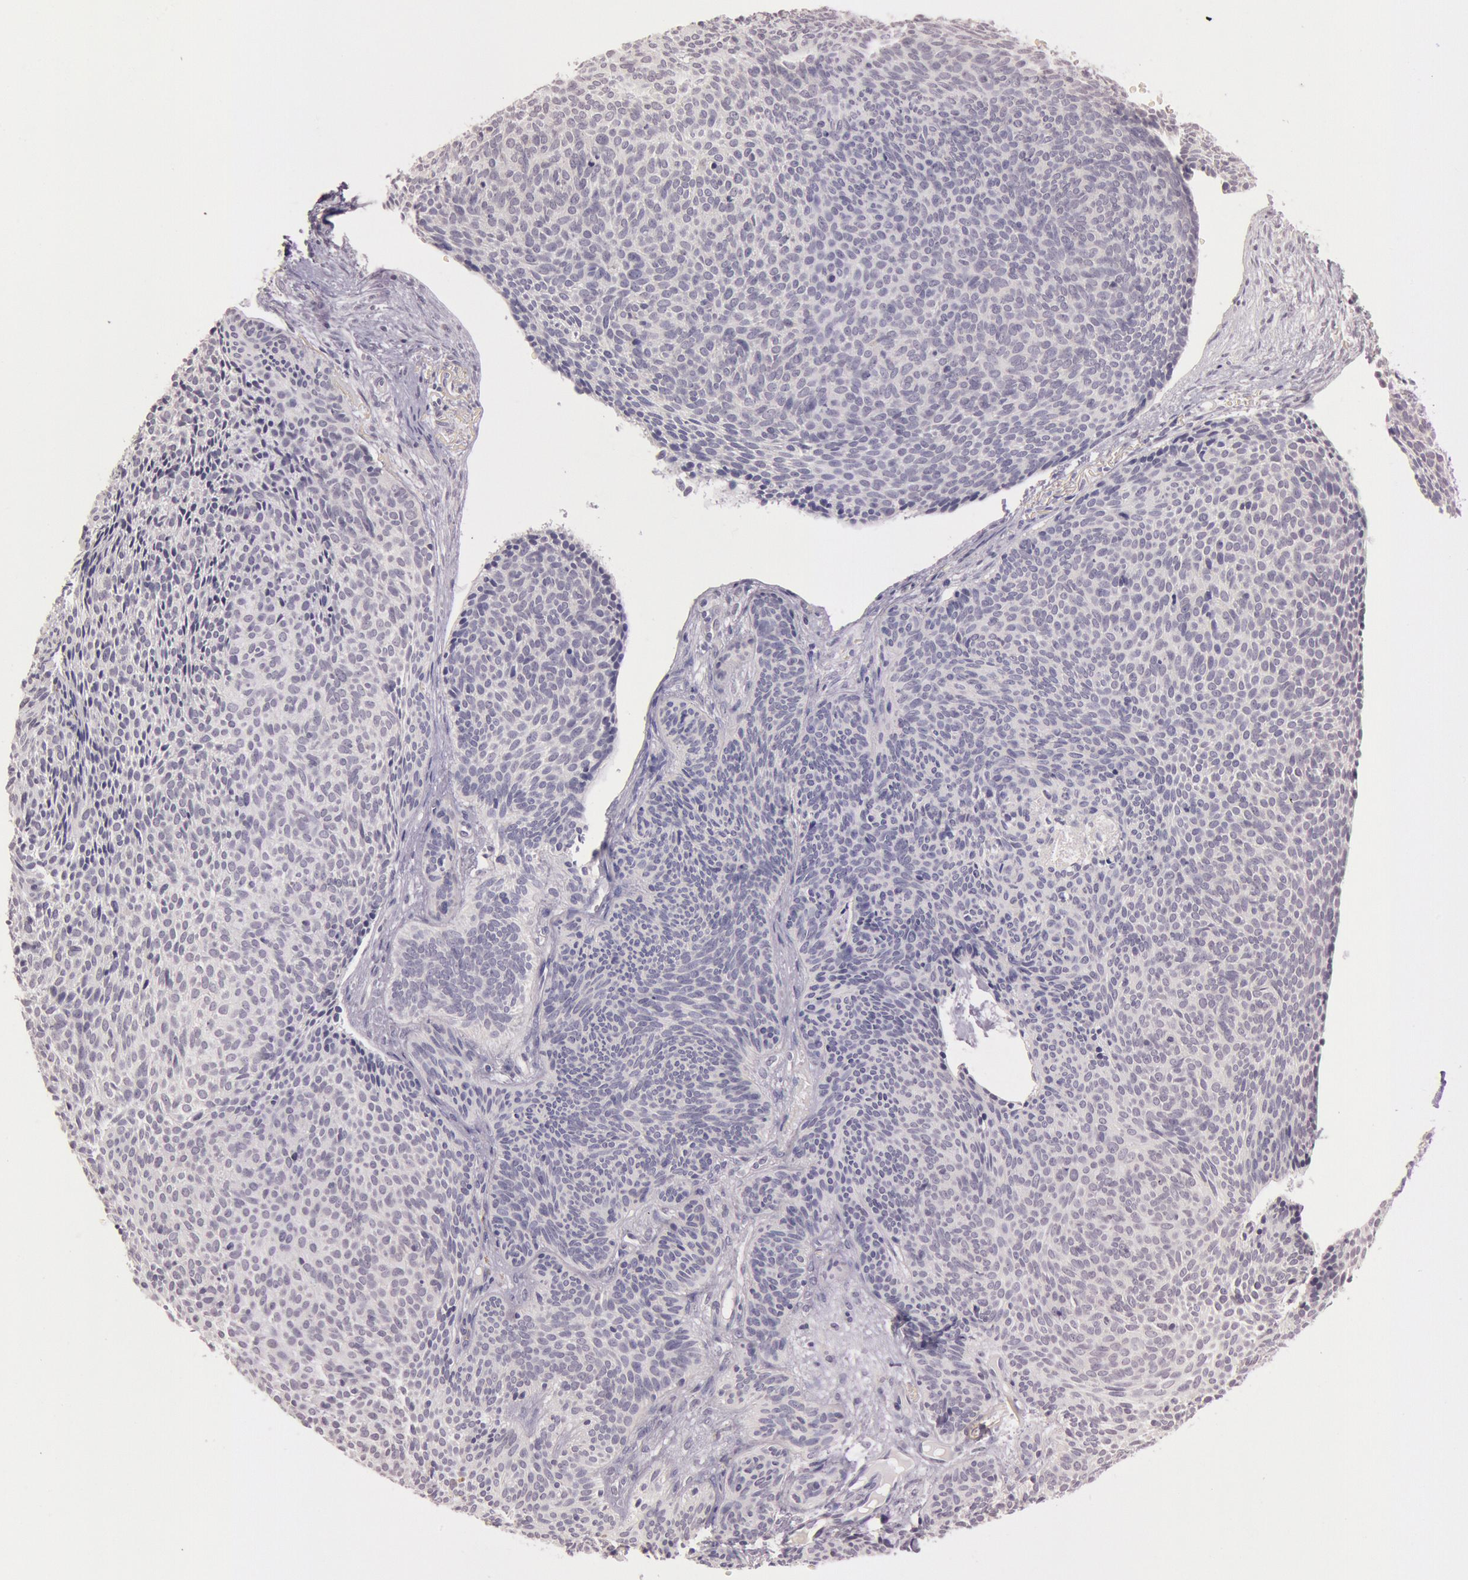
{"staining": {"intensity": "negative", "quantity": "none", "location": "none"}, "tissue": "skin cancer", "cell_type": "Tumor cells", "image_type": "cancer", "snomed": [{"axis": "morphology", "description": "Basal cell carcinoma"}, {"axis": "topography", "description": "Skin"}], "caption": "Immunohistochemical staining of skin cancer reveals no significant positivity in tumor cells.", "gene": "KDM6A", "patient": {"sex": "male", "age": 84}}